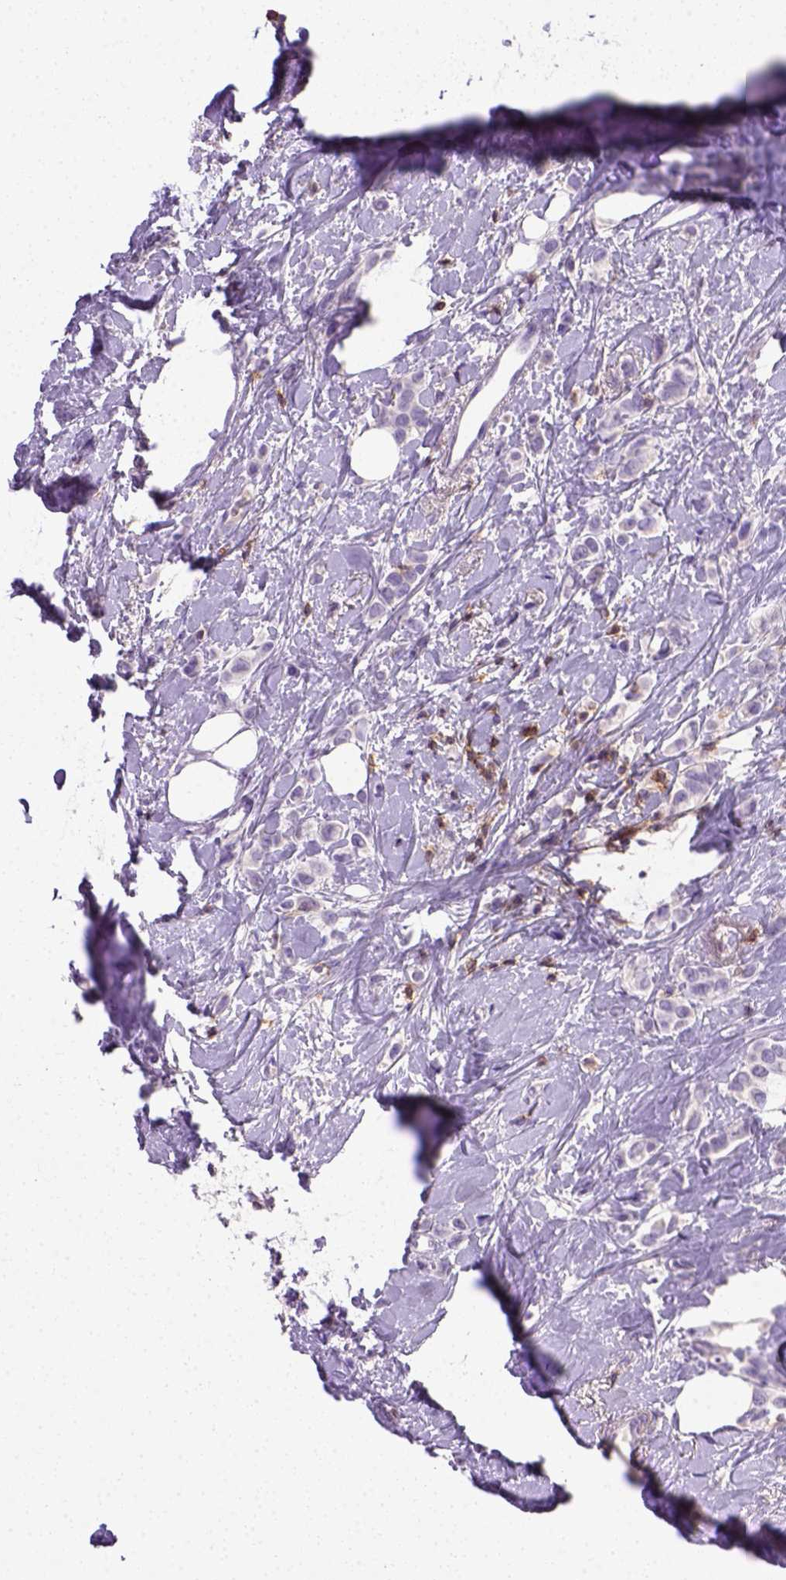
{"staining": {"intensity": "negative", "quantity": "none", "location": "none"}, "tissue": "breast cancer", "cell_type": "Tumor cells", "image_type": "cancer", "snomed": [{"axis": "morphology", "description": "Lobular carcinoma"}, {"axis": "topography", "description": "Breast"}], "caption": "A micrograph of breast cancer (lobular carcinoma) stained for a protein exhibits no brown staining in tumor cells. Nuclei are stained in blue.", "gene": "CD3E", "patient": {"sex": "female", "age": 66}}